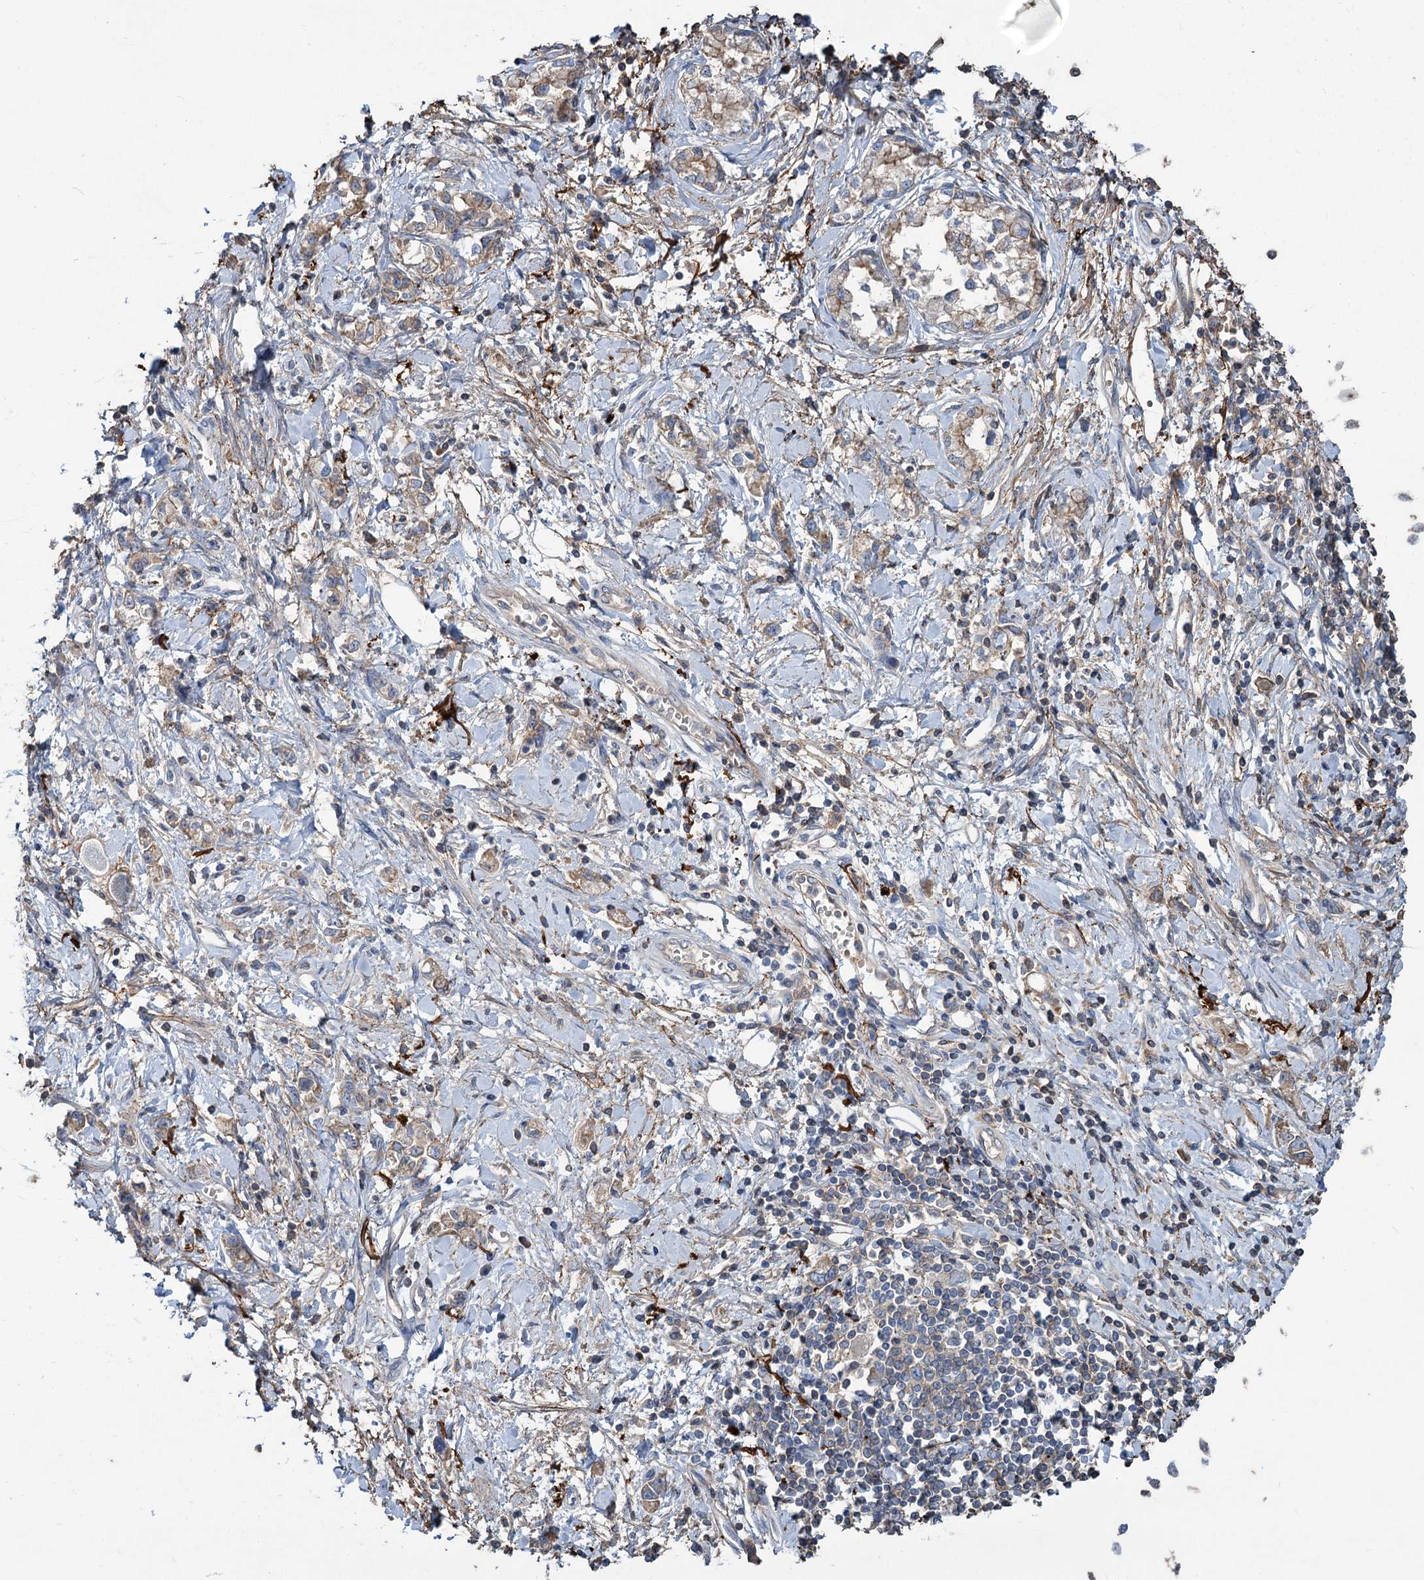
{"staining": {"intensity": "weak", "quantity": "<25%", "location": "cytoplasmic/membranous"}, "tissue": "stomach cancer", "cell_type": "Tumor cells", "image_type": "cancer", "snomed": [{"axis": "morphology", "description": "Adenocarcinoma, NOS"}, {"axis": "topography", "description": "Stomach"}], "caption": "Tumor cells show no significant protein expression in stomach cancer (adenocarcinoma).", "gene": "URAD", "patient": {"sex": "female", "age": 76}}